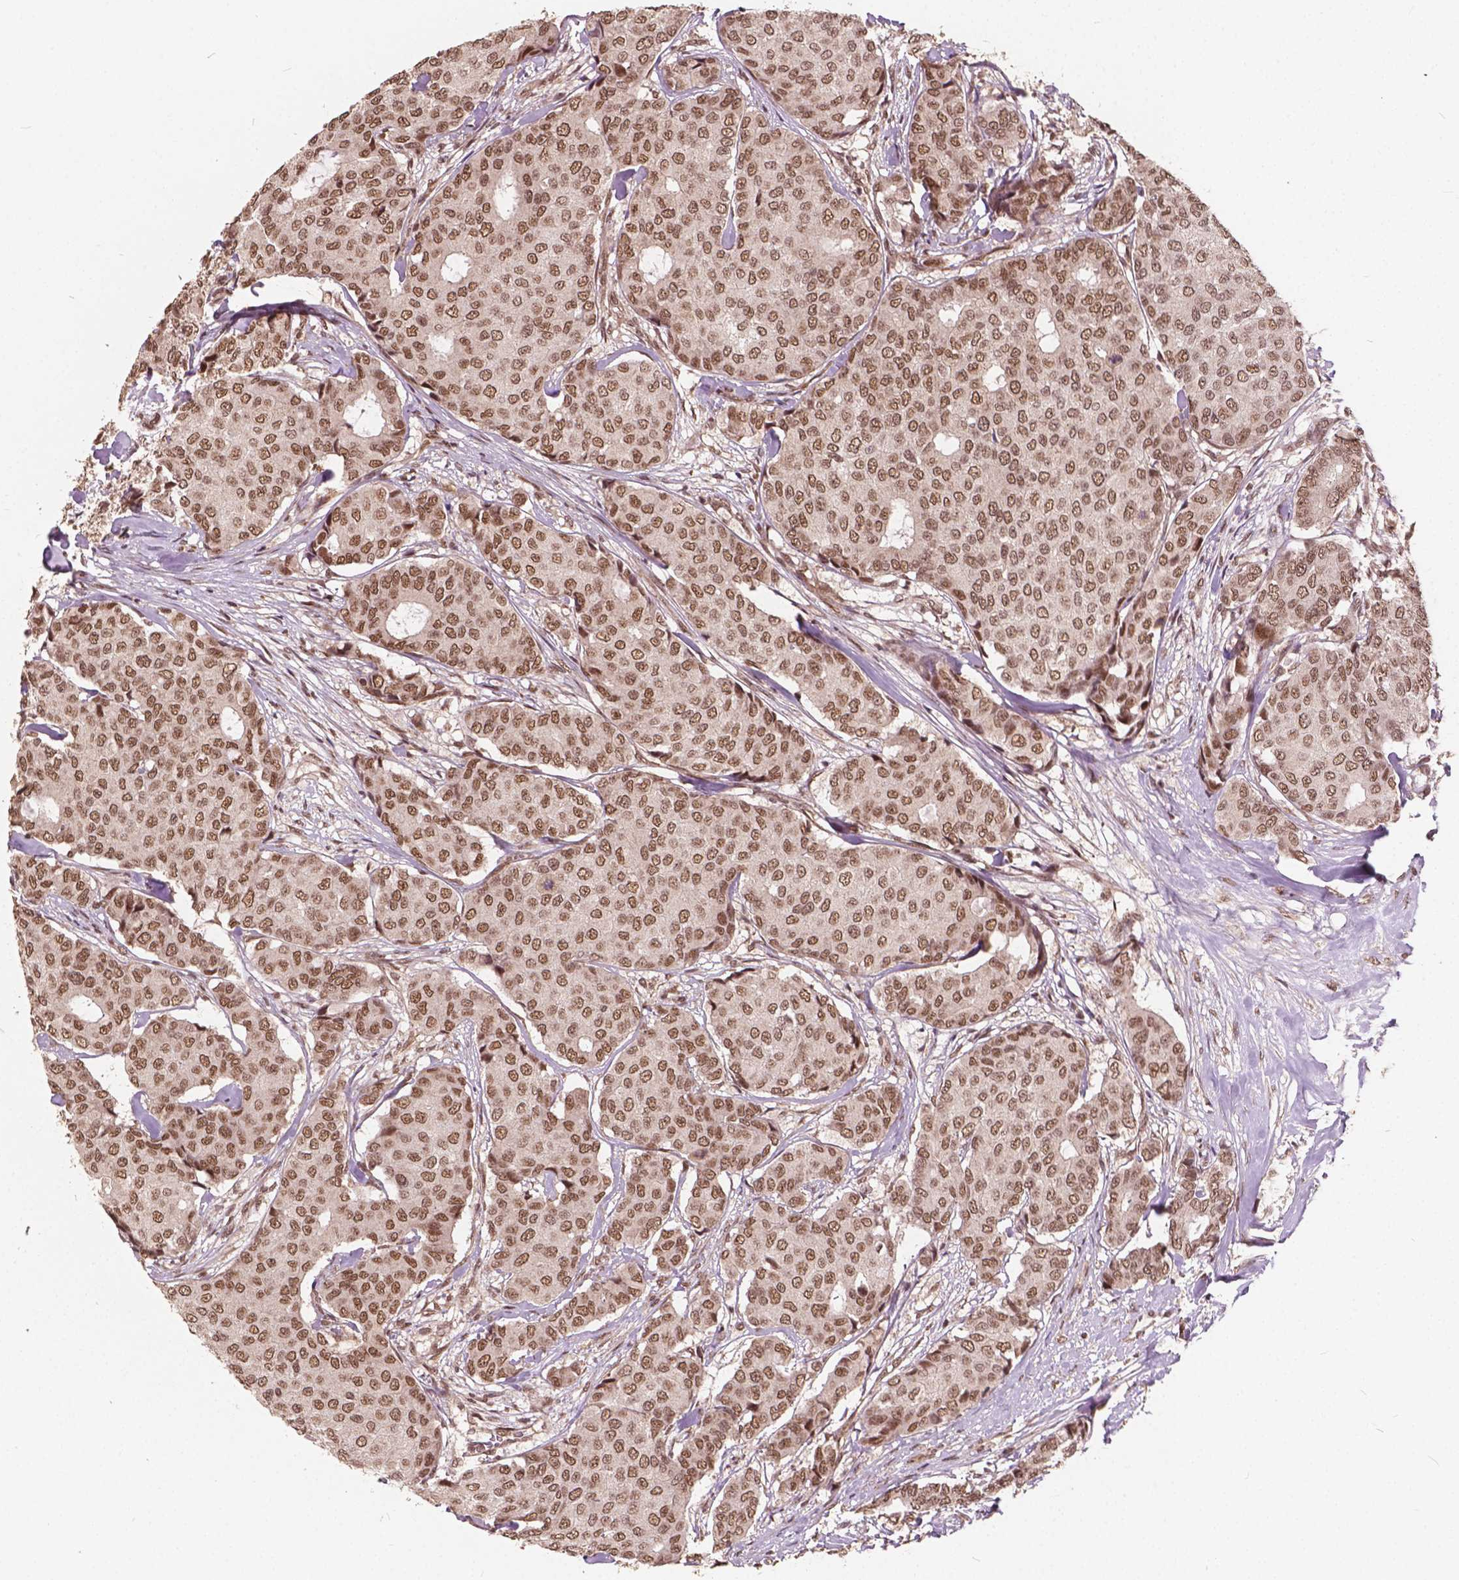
{"staining": {"intensity": "moderate", "quantity": ">75%", "location": "nuclear"}, "tissue": "breast cancer", "cell_type": "Tumor cells", "image_type": "cancer", "snomed": [{"axis": "morphology", "description": "Duct carcinoma"}, {"axis": "topography", "description": "Breast"}], "caption": "This image demonstrates IHC staining of breast cancer (intraductal carcinoma), with medium moderate nuclear expression in approximately >75% of tumor cells.", "gene": "GPS2", "patient": {"sex": "female", "age": 75}}